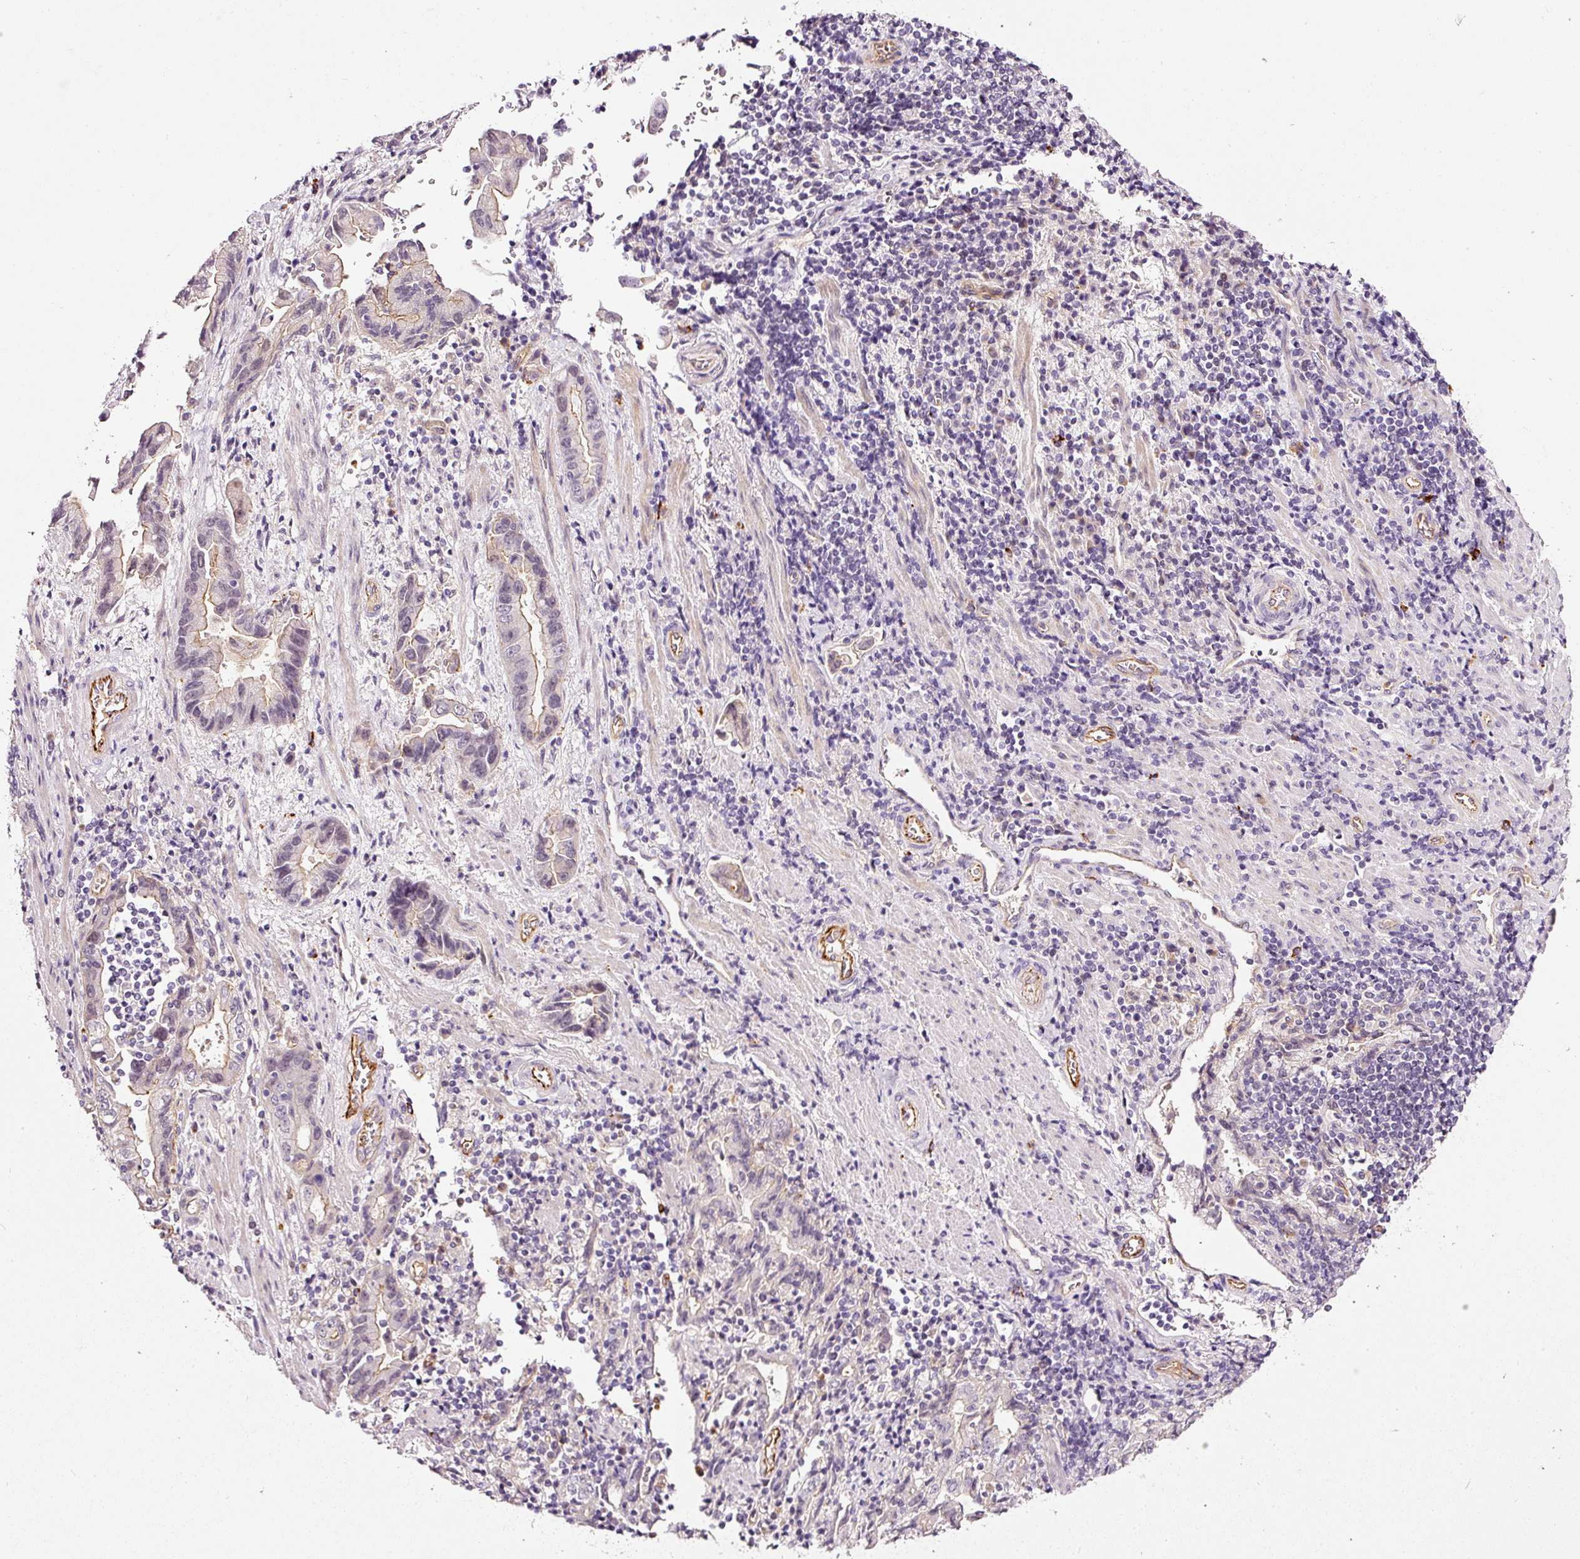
{"staining": {"intensity": "moderate", "quantity": "<25%", "location": "cytoplasmic/membranous"}, "tissue": "stomach cancer", "cell_type": "Tumor cells", "image_type": "cancer", "snomed": [{"axis": "morphology", "description": "Adenocarcinoma, NOS"}, {"axis": "topography", "description": "Stomach"}], "caption": "Adenocarcinoma (stomach) stained with a protein marker shows moderate staining in tumor cells.", "gene": "ABCB4", "patient": {"sex": "male", "age": 62}}